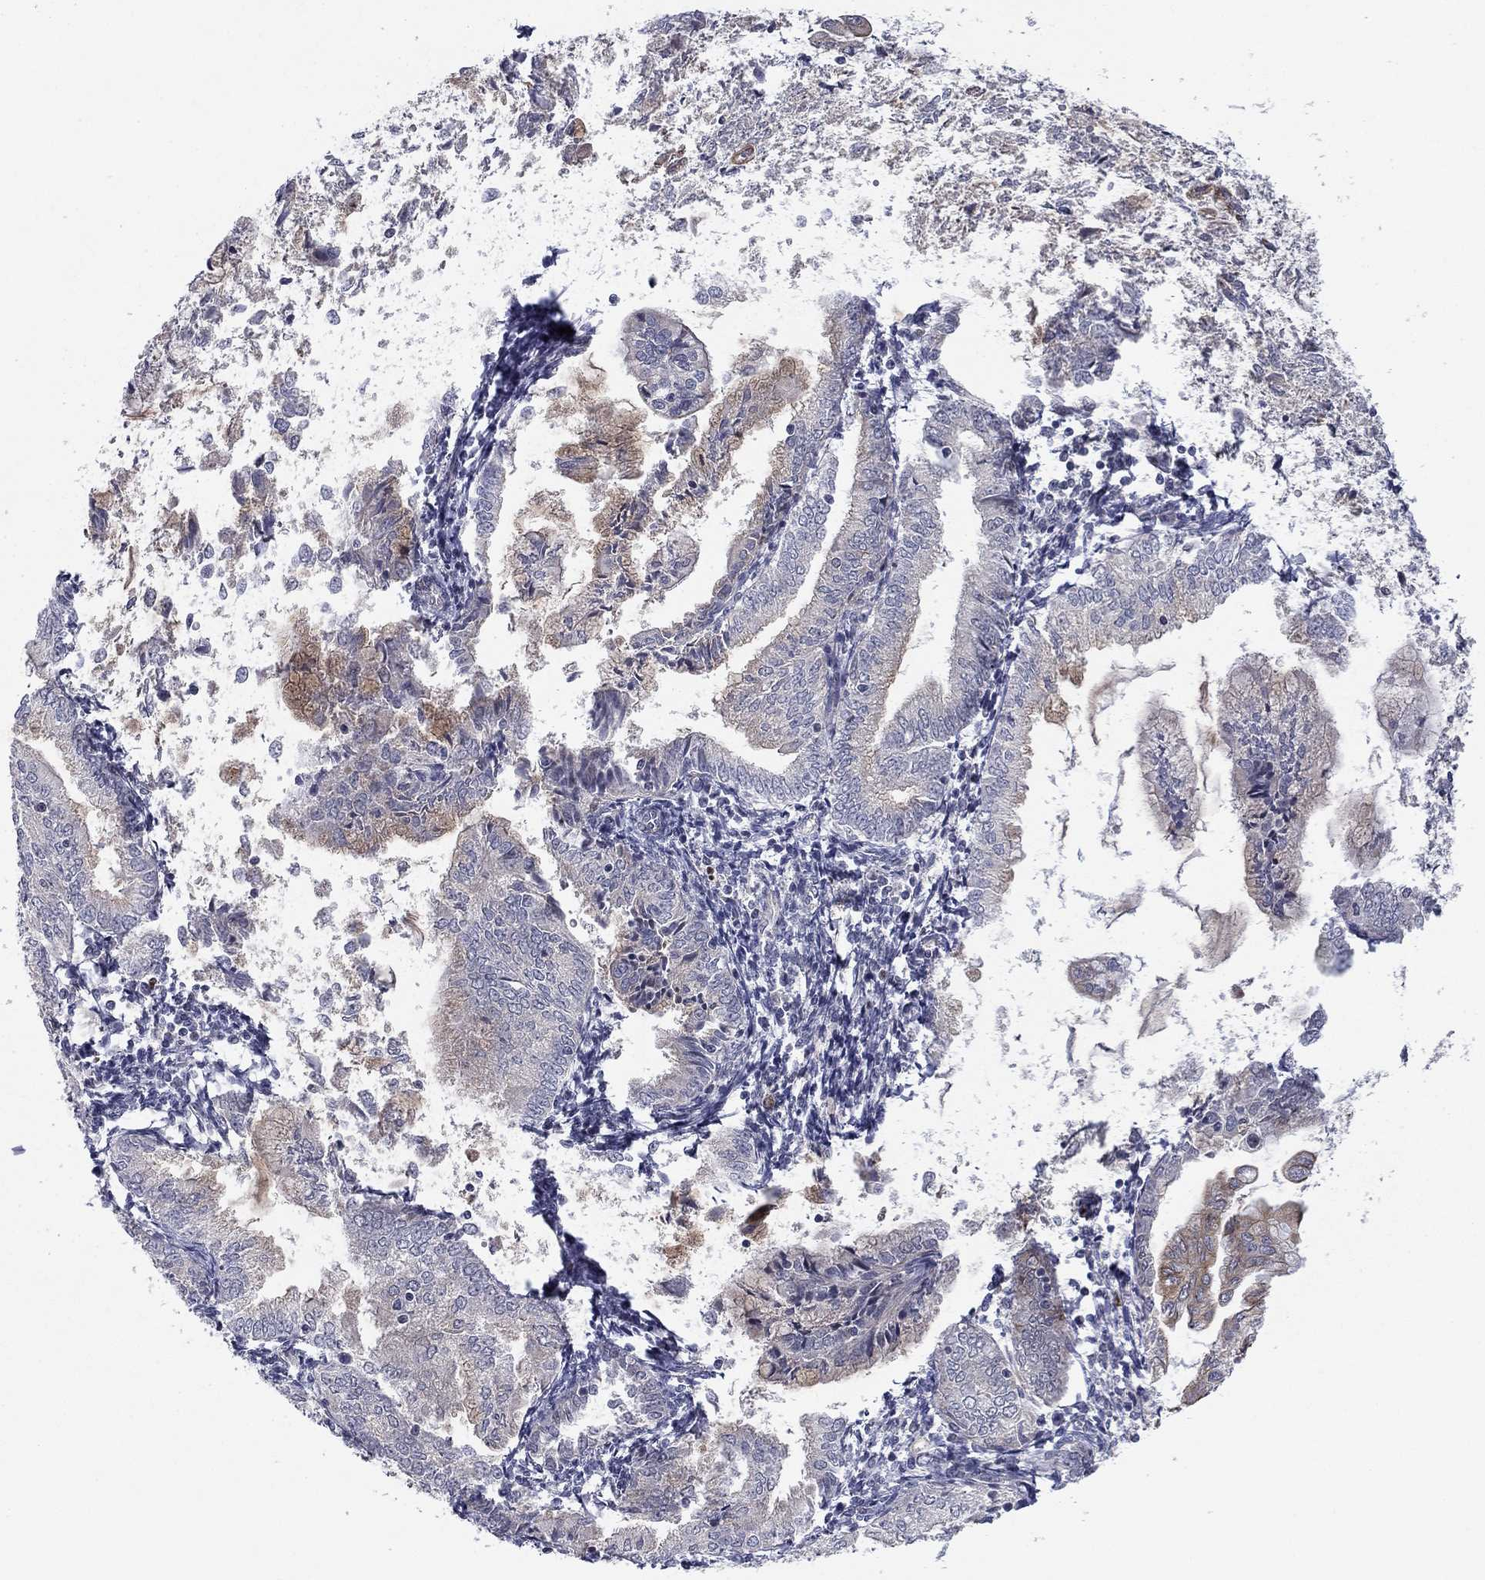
{"staining": {"intensity": "moderate", "quantity": "<25%", "location": "cytoplasmic/membranous"}, "tissue": "endometrial cancer", "cell_type": "Tumor cells", "image_type": "cancer", "snomed": [{"axis": "morphology", "description": "Adenocarcinoma, NOS"}, {"axis": "topography", "description": "Endometrium"}], "caption": "Immunohistochemical staining of human endometrial cancer (adenocarcinoma) reveals moderate cytoplasmic/membranous protein staining in approximately <25% of tumor cells.", "gene": "BCL11A", "patient": {"sex": "female", "age": 56}}